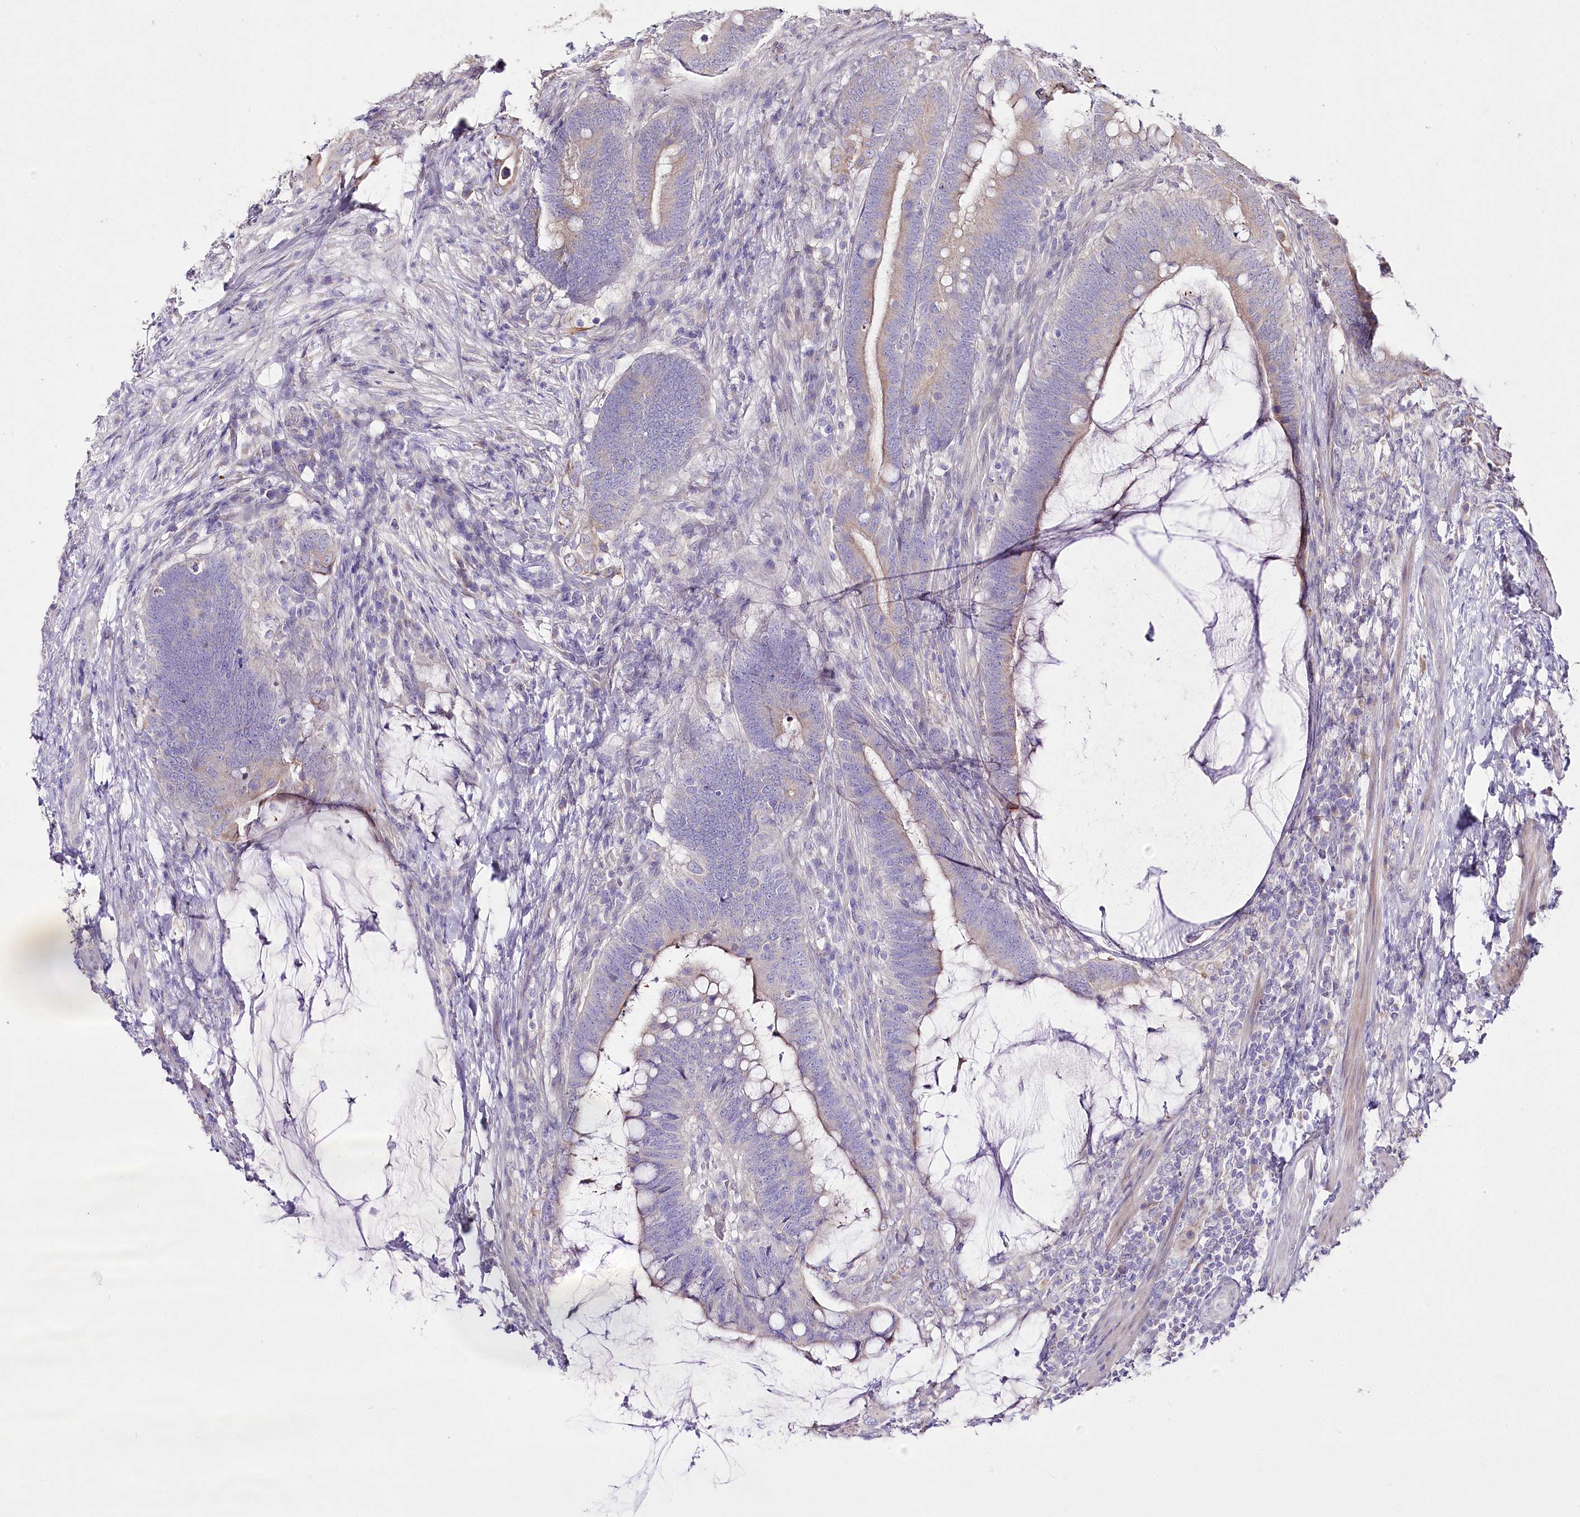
{"staining": {"intensity": "weak", "quantity": "<25%", "location": "cytoplasmic/membranous"}, "tissue": "colorectal cancer", "cell_type": "Tumor cells", "image_type": "cancer", "snomed": [{"axis": "morphology", "description": "Adenocarcinoma, NOS"}, {"axis": "topography", "description": "Colon"}], "caption": "Tumor cells show no significant protein positivity in colorectal cancer.", "gene": "LRRC14B", "patient": {"sex": "female", "age": 66}}